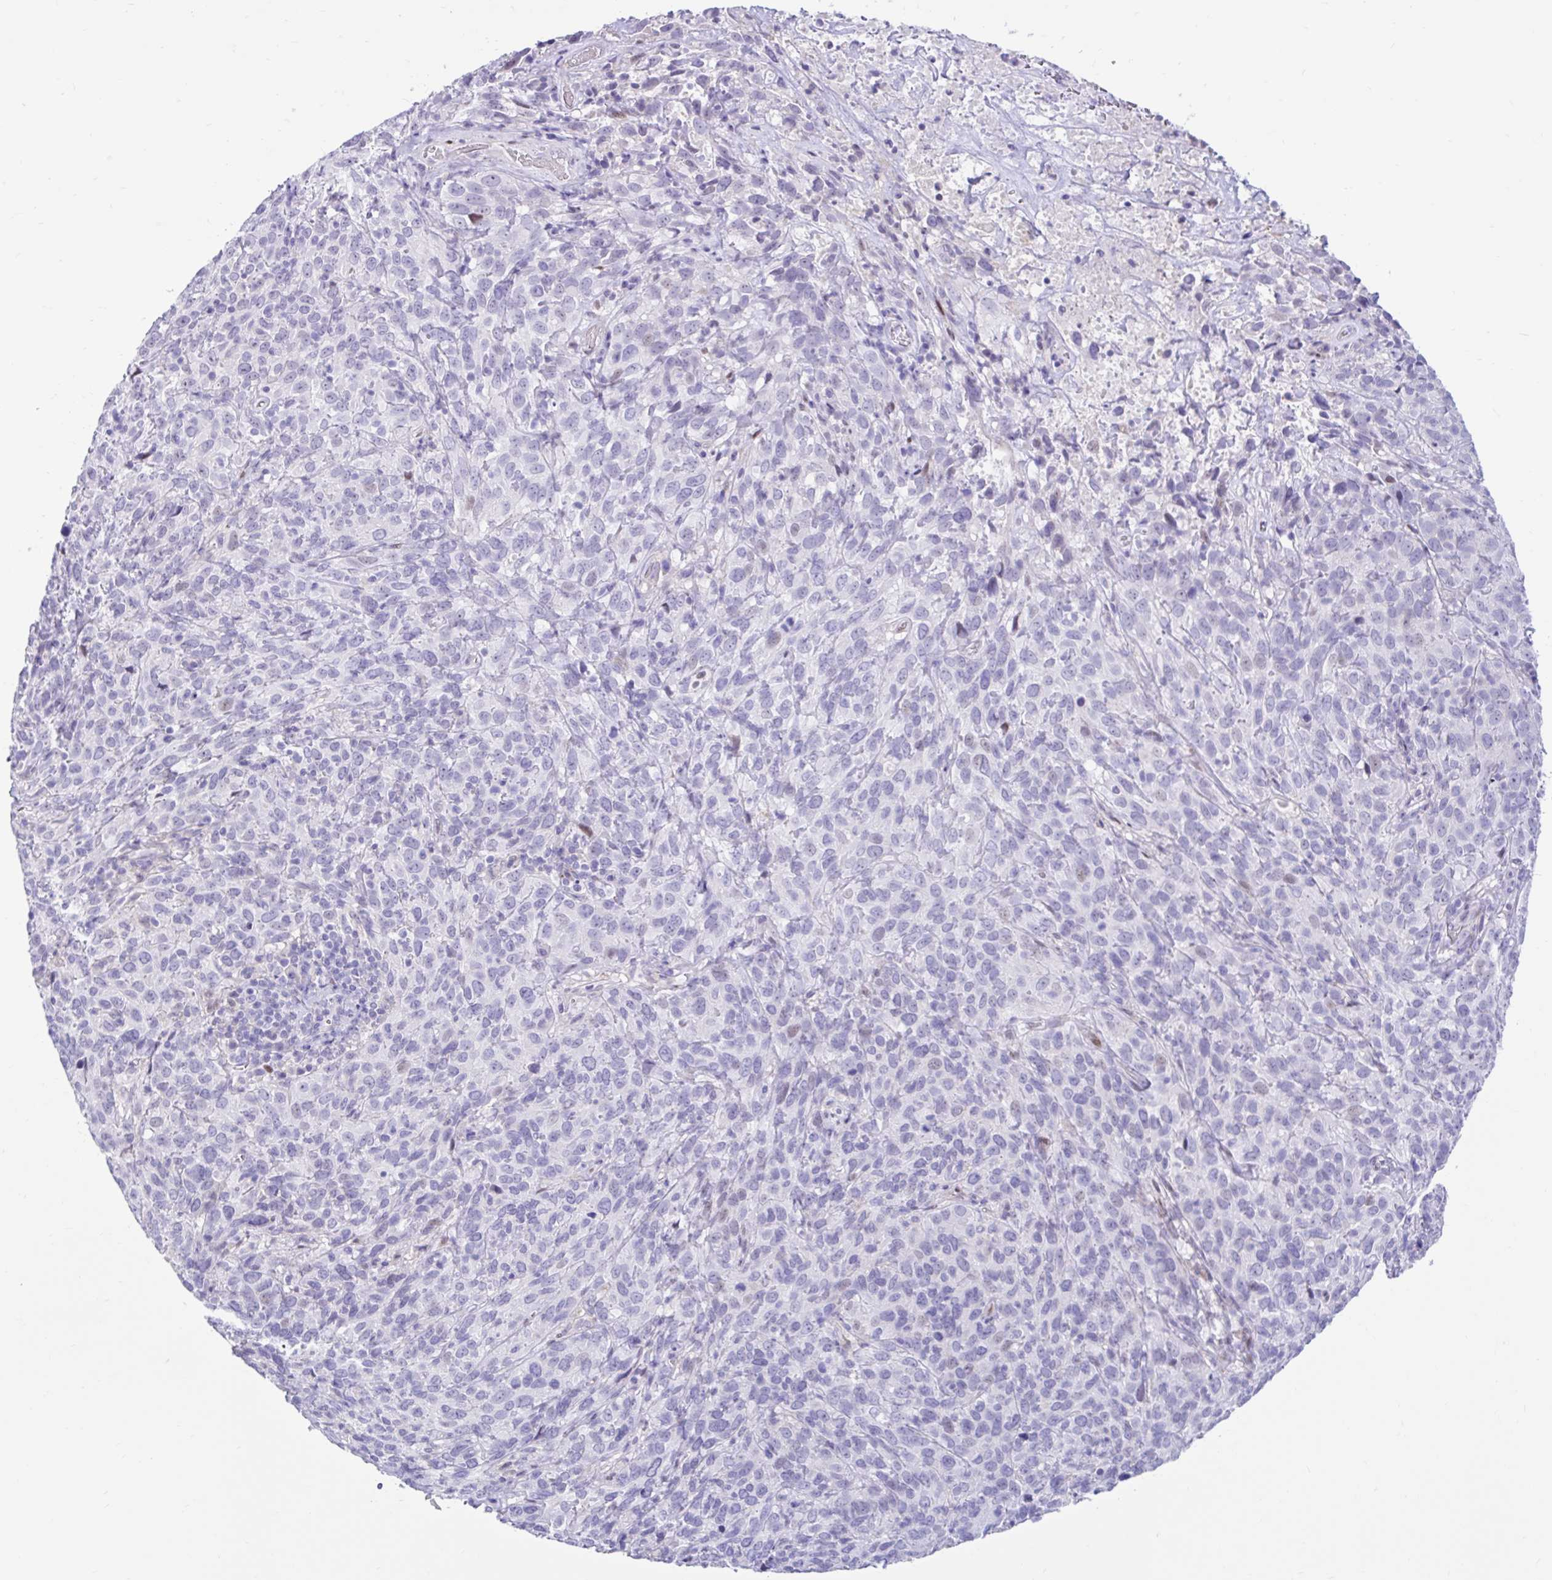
{"staining": {"intensity": "negative", "quantity": "none", "location": "none"}, "tissue": "cervical cancer", "cell_type": "Tumor cells", "image_type": "cancer", "snomed": [{"axis": "morphology", "description": "Squamous cell carcinoma, NOS"}, {"axis": "topography", "description": "Cervix"}], "caption": "A high-resolution histopathology image shows immunohistochemistry (IHC) staining of cervical cancer, which demonstrates no significant expression in tumor cells.", "gene": "NHLH2", "patient": {"sex": "female", "age": 51}}